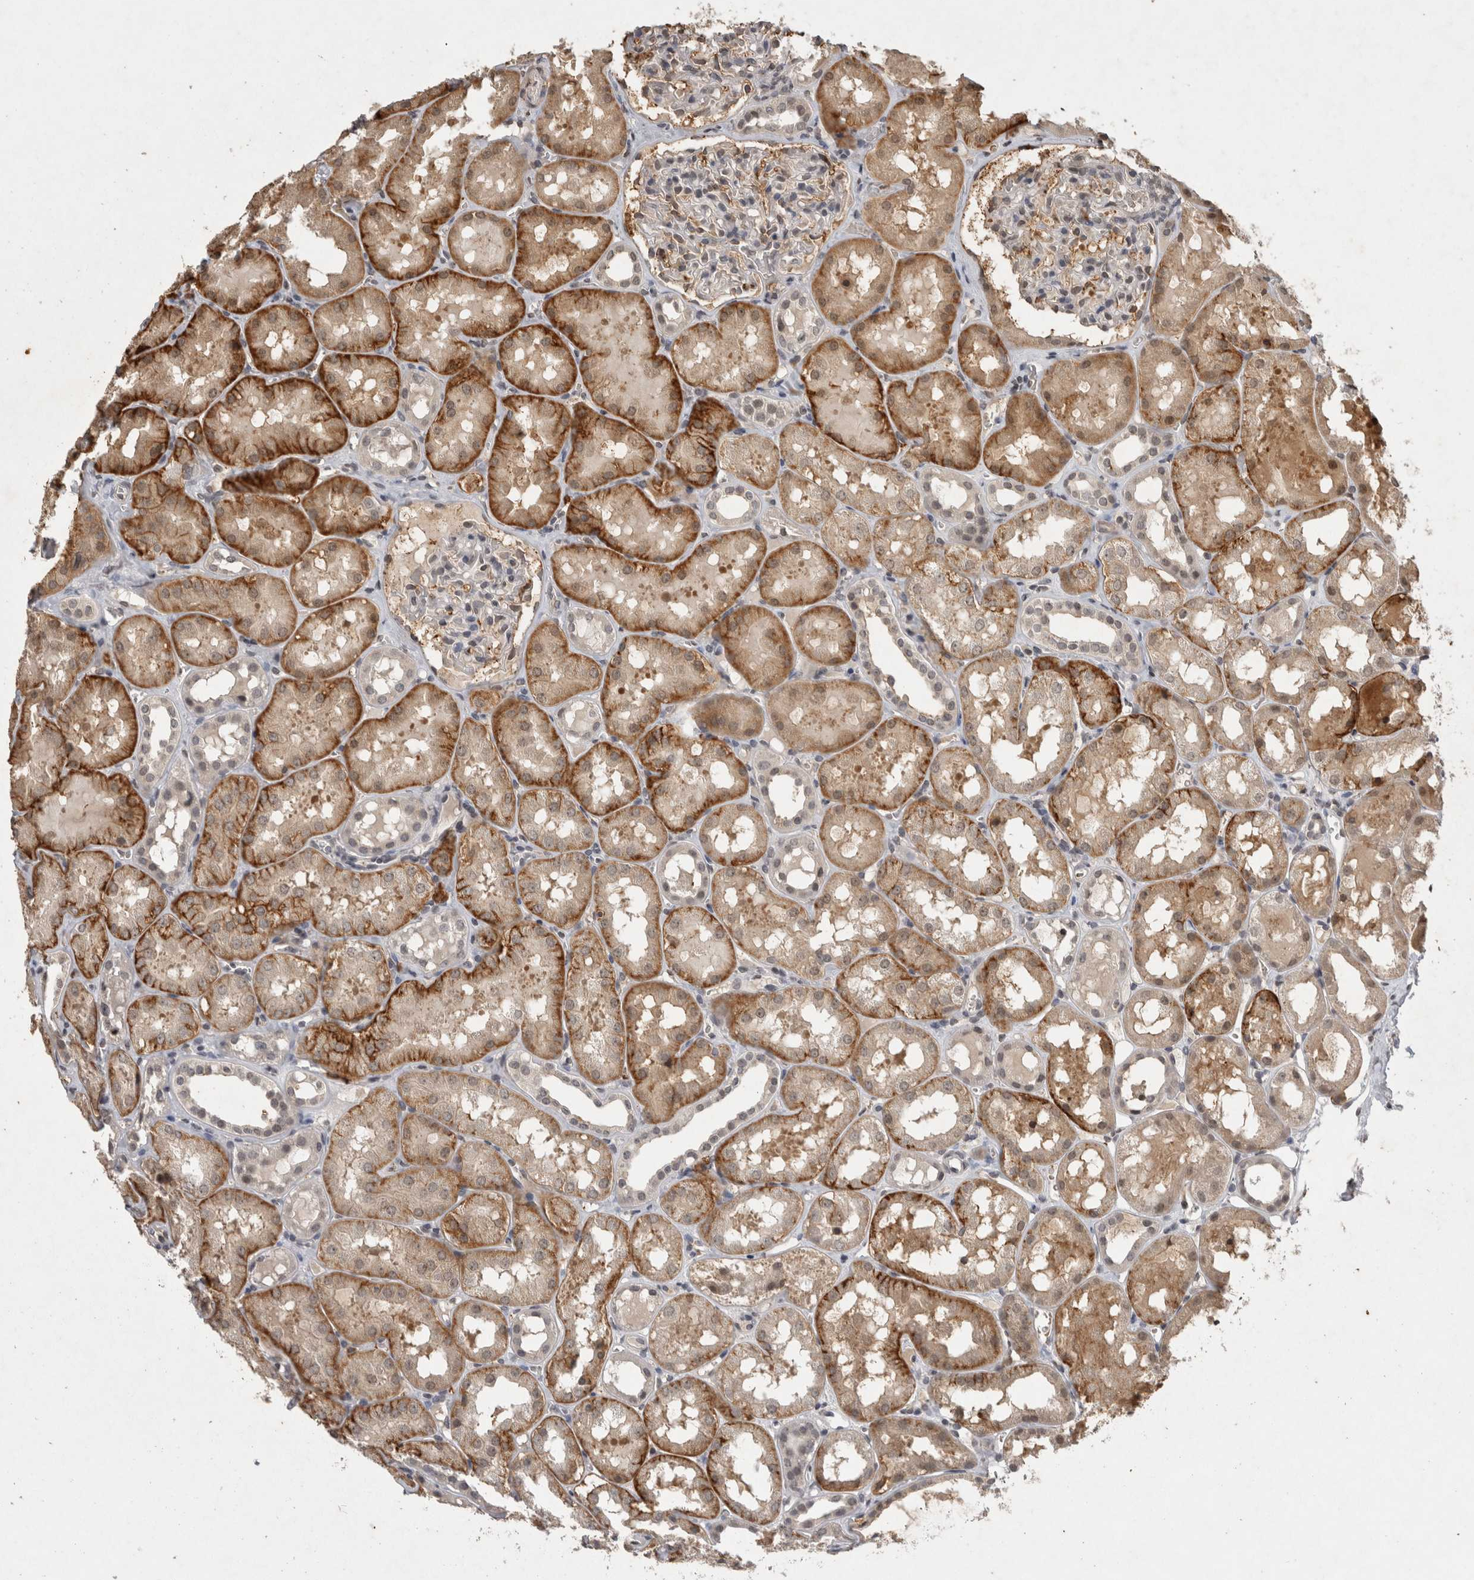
{"staining": {"intensity": "negative", "quantity": "none", "location": "none"}, "tissue": "kidney", "cell_type": "Cells in glomeruli", "image_type": "normal", "snomed": [{"axis": "morphology", "description": "Normal tissue, NOS"}, {"axis": "topography", "description": "Kidney"}, {"axis": "topography", "description": "Urinary bladder"}], "caption": "Protein analysis of unremarkable kidney displays no significant positivity in cells in glomeruli. (Immunohistochemistry, brightfield microscopy, high magnification).", "gene": "HRK", "patient": {"sex": "male", "age": 16}}